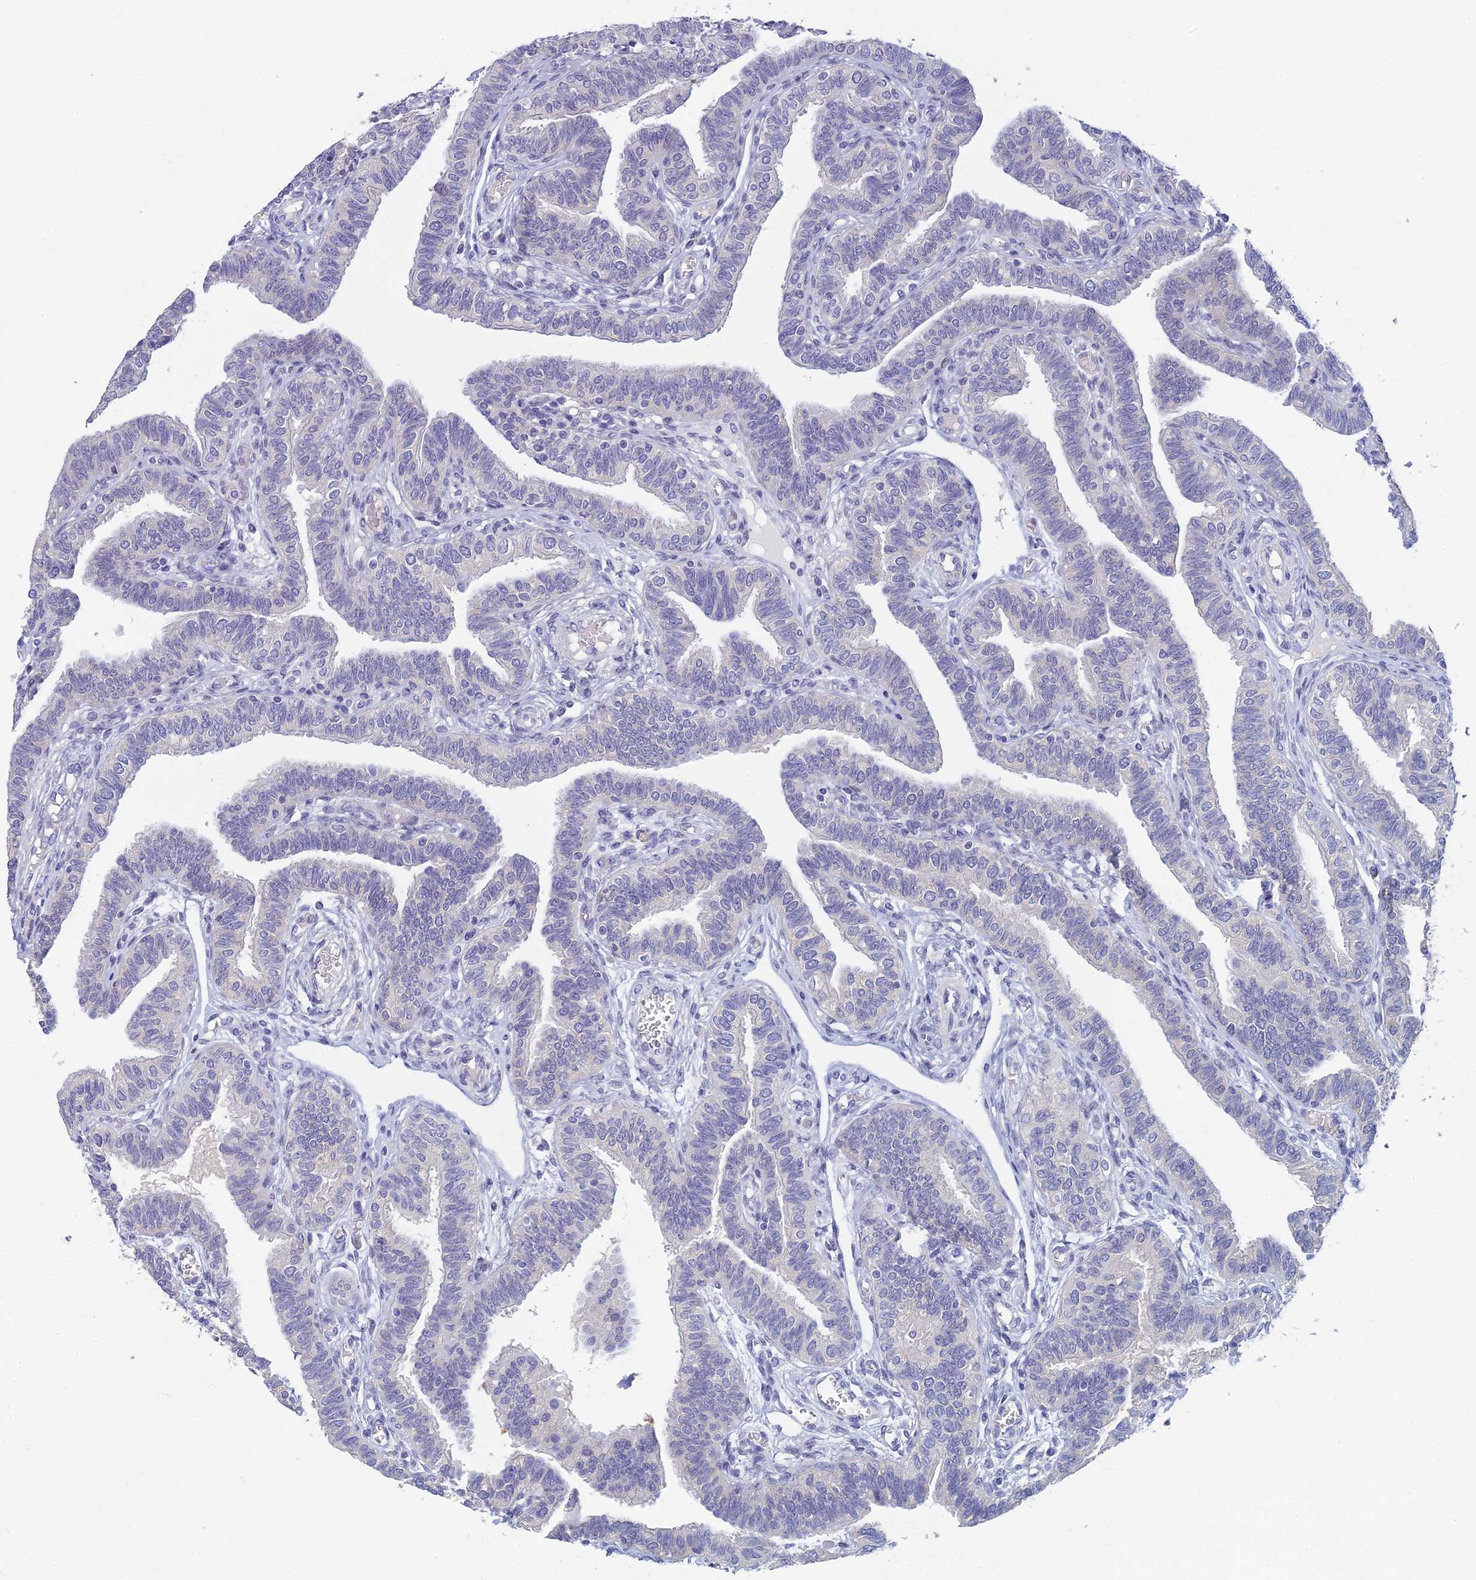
{"staining": {"intensity": "negative", "quantity": "none", "location": "none"}, "tissue": "fallopian tube", "cell_type": "Glandular cells", "image_type": "normal", "snomed": [{"axis": "morphology", "description": "Normal tissue, NOS"}, {"axis": "topography", "description": "Fallopian tube"}], "caption": "Protein analysis of normal fallopian tube shows no significant expression in glandular cells. (DAB (3,3'-diaminobenzidine) immunohistochemistry (IHC), high magnification).", "gene": "NEURL1", "patient": {"sex": "female", "age": 39}}